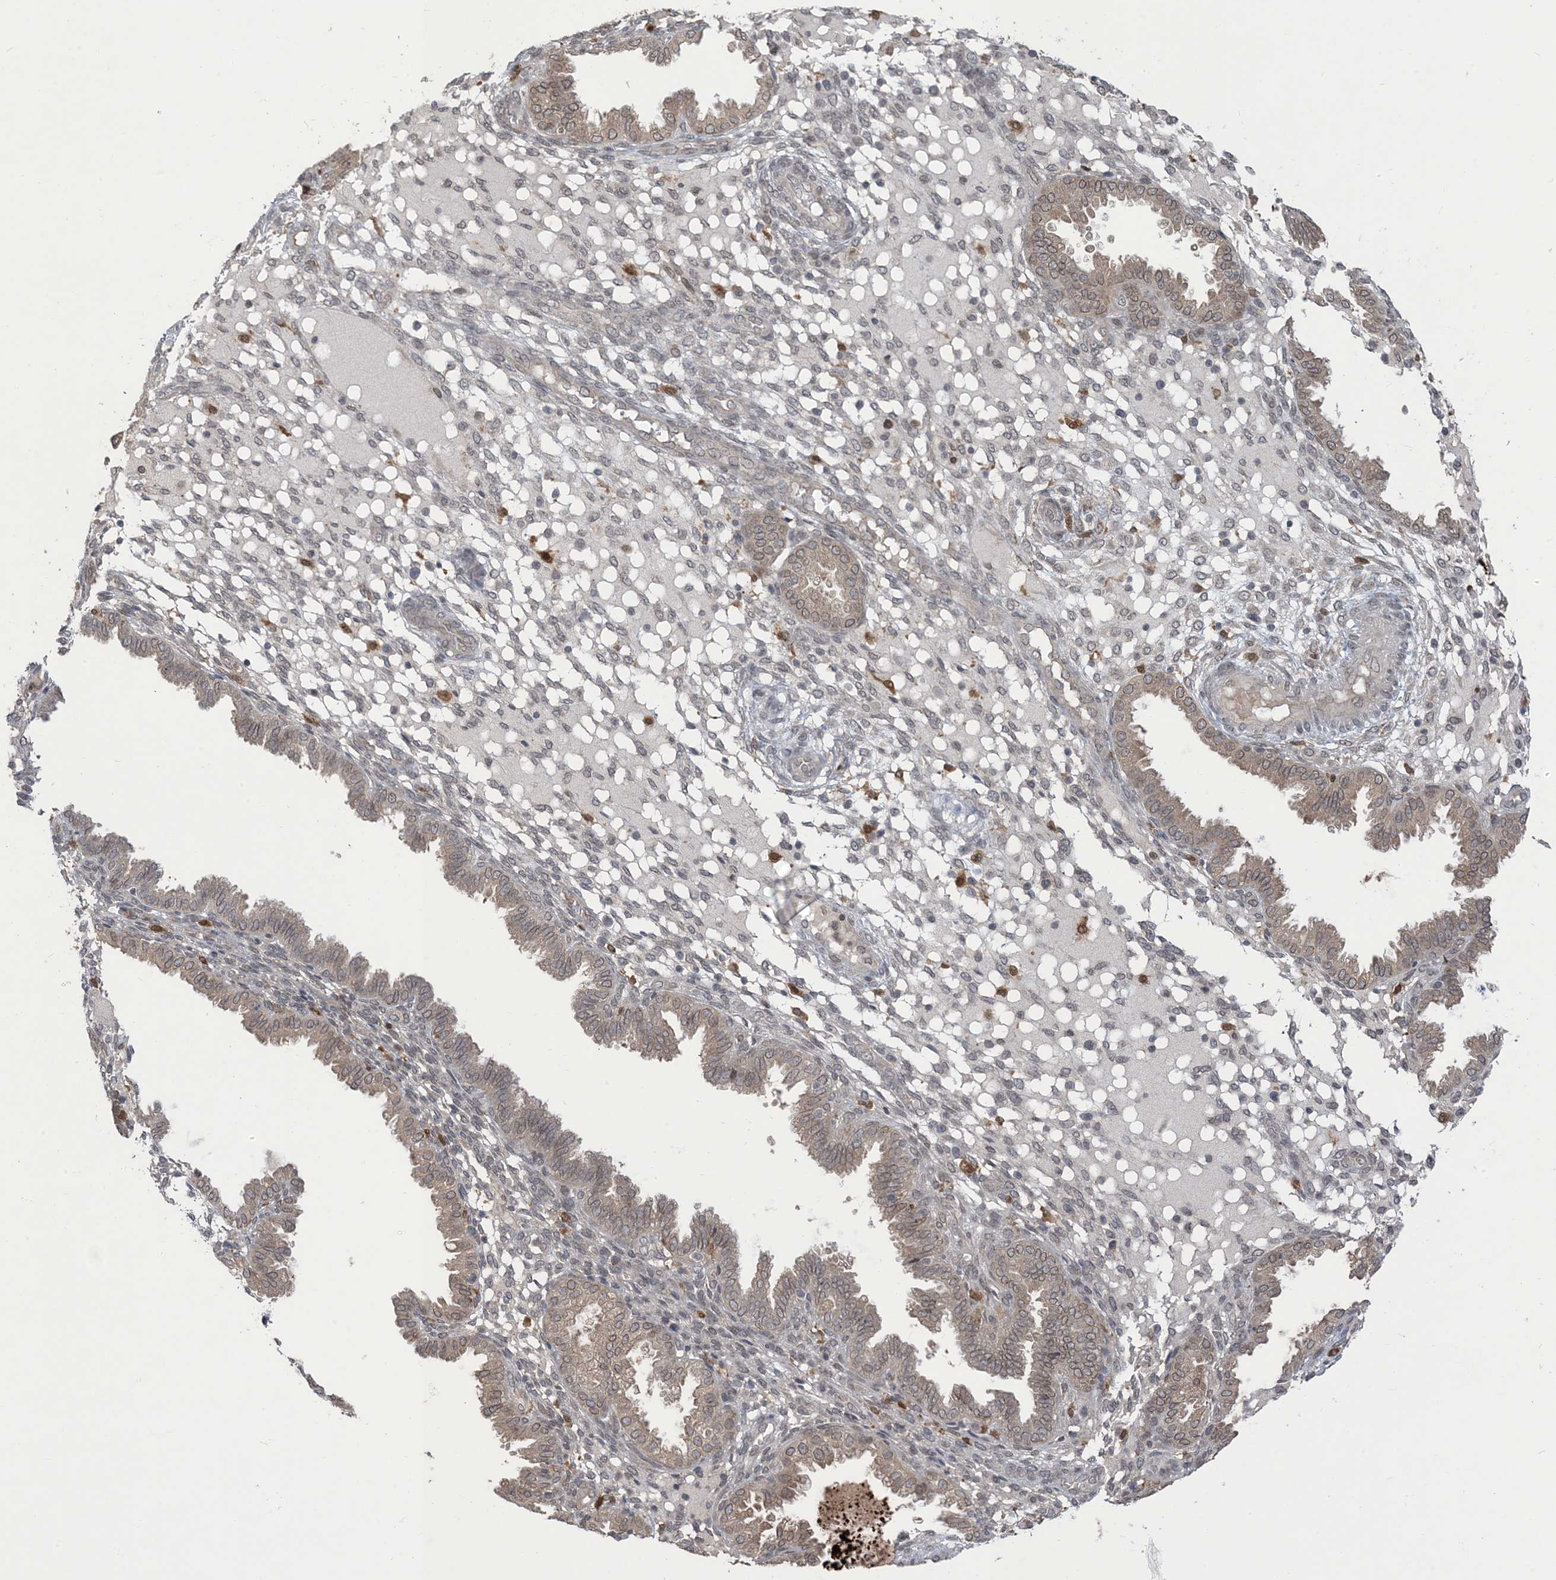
{"staining": {"intensity": "weak", "quantity": "<25%", "location": "nuclear"}, "tissue": "endometrium", "cell_type": "Cells in endometrial stroma", "image_type": "normal", "snomed": [{"axis": "morphology", "description": "Normal tissue, NOS"}, {"axis": "topography", "description": "Endometrium"}], "caption": "IHC micrograph of unremarkable endometrium stained for a protein (brown), which reveals no positivity in cells in endometrial stroma. Brightfield microscopy of IHC stained with DAB (brown) and hematoxylin (blue), captured at high magnification.", "gene": "NAGK", "patient": {"sex": "female", "age": 33}}